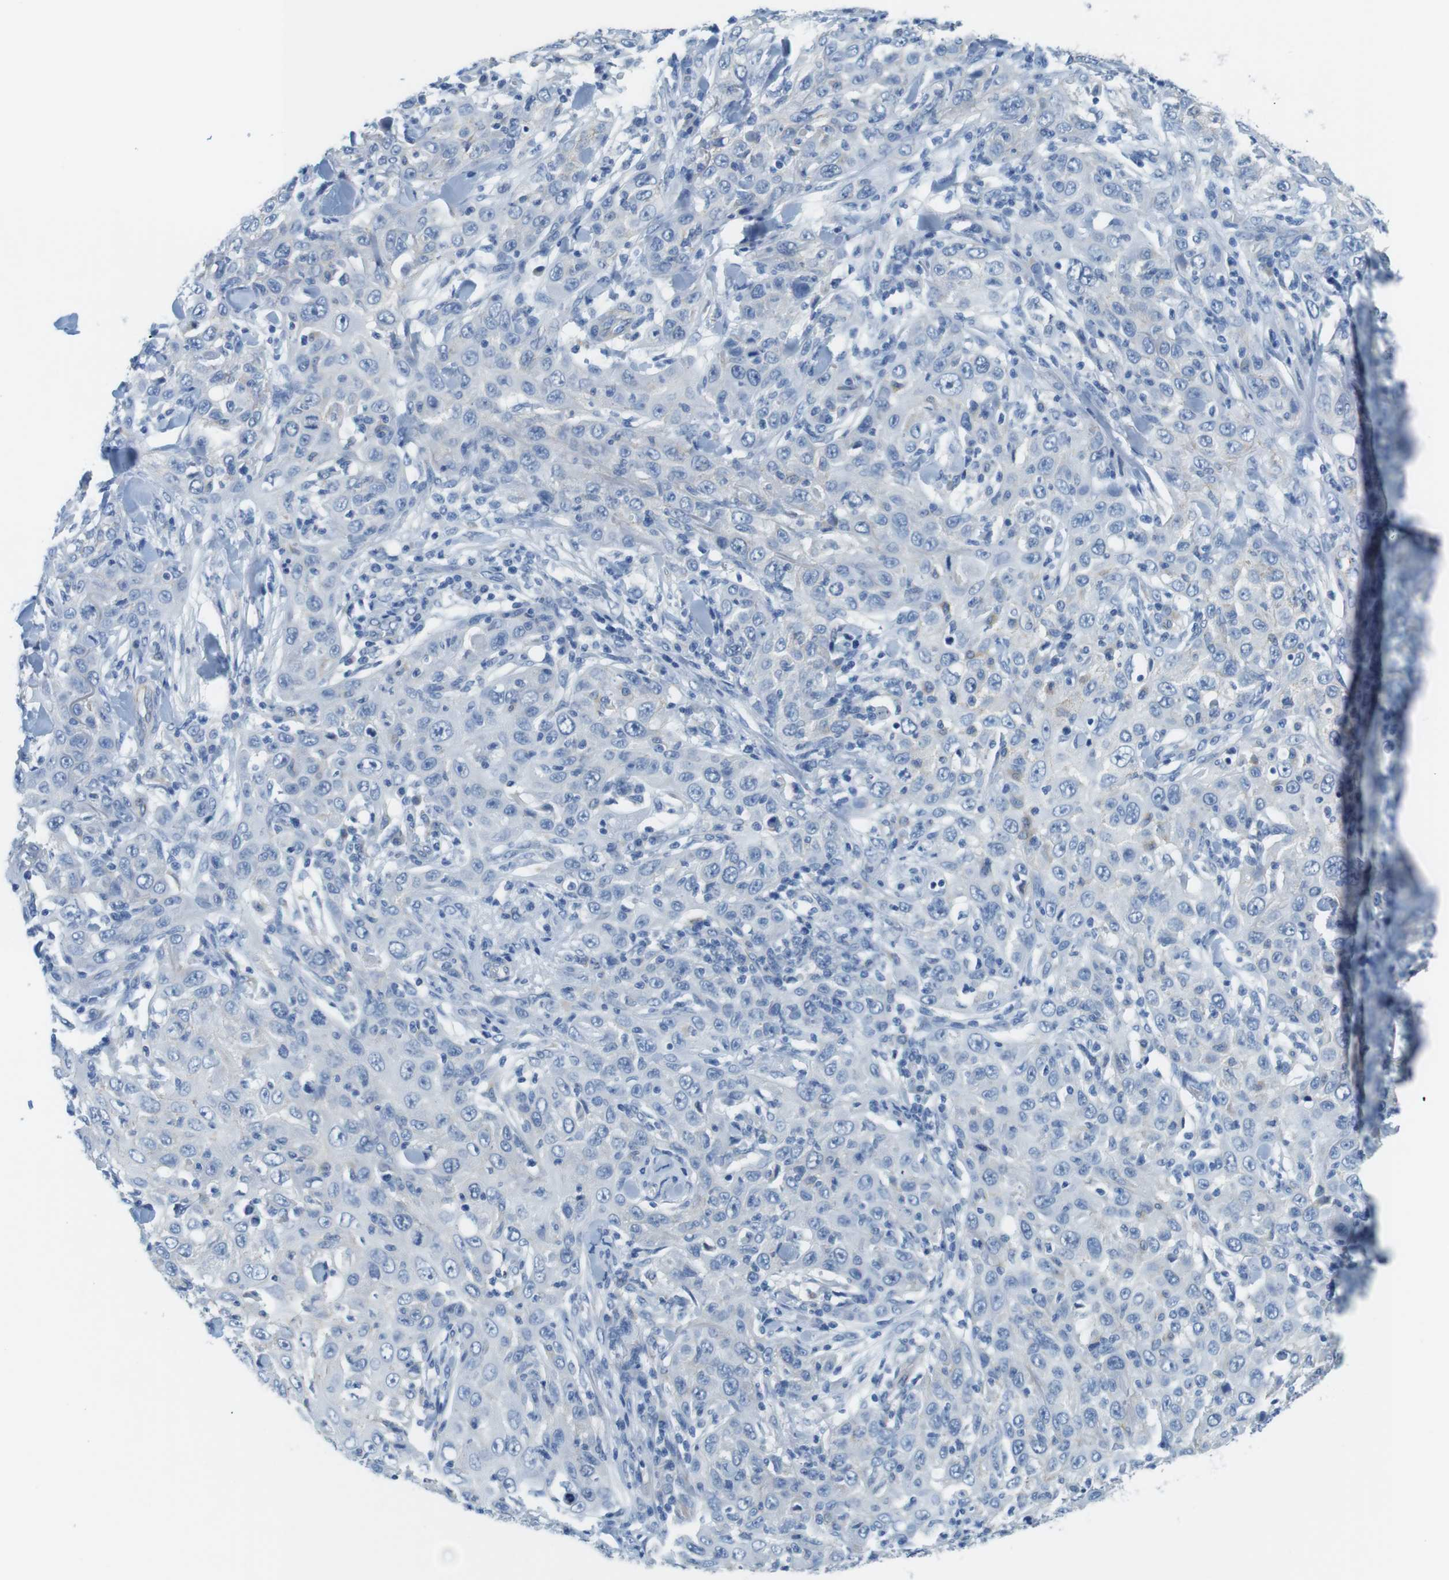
{"staining": {"intensity": "negative", "quantity": "none", "location": "none"}, "tissue": "skin cancer", "cell_type": "Tumor cells", "image_type": "cancer", "snomed": [{"axis": "morphology", "description": "Squamous cell carcinoma, NOS"}, {"axis": "topography", "description": "Skin"}], "caption": "Immunohistochemistry histopathology image of human skin squamous cell carcinoma stained for a protein (brown), which displays no expression in tumor cells.", "gene": "SLC6A6", "patient": {"sex": "female", "age": 88}}